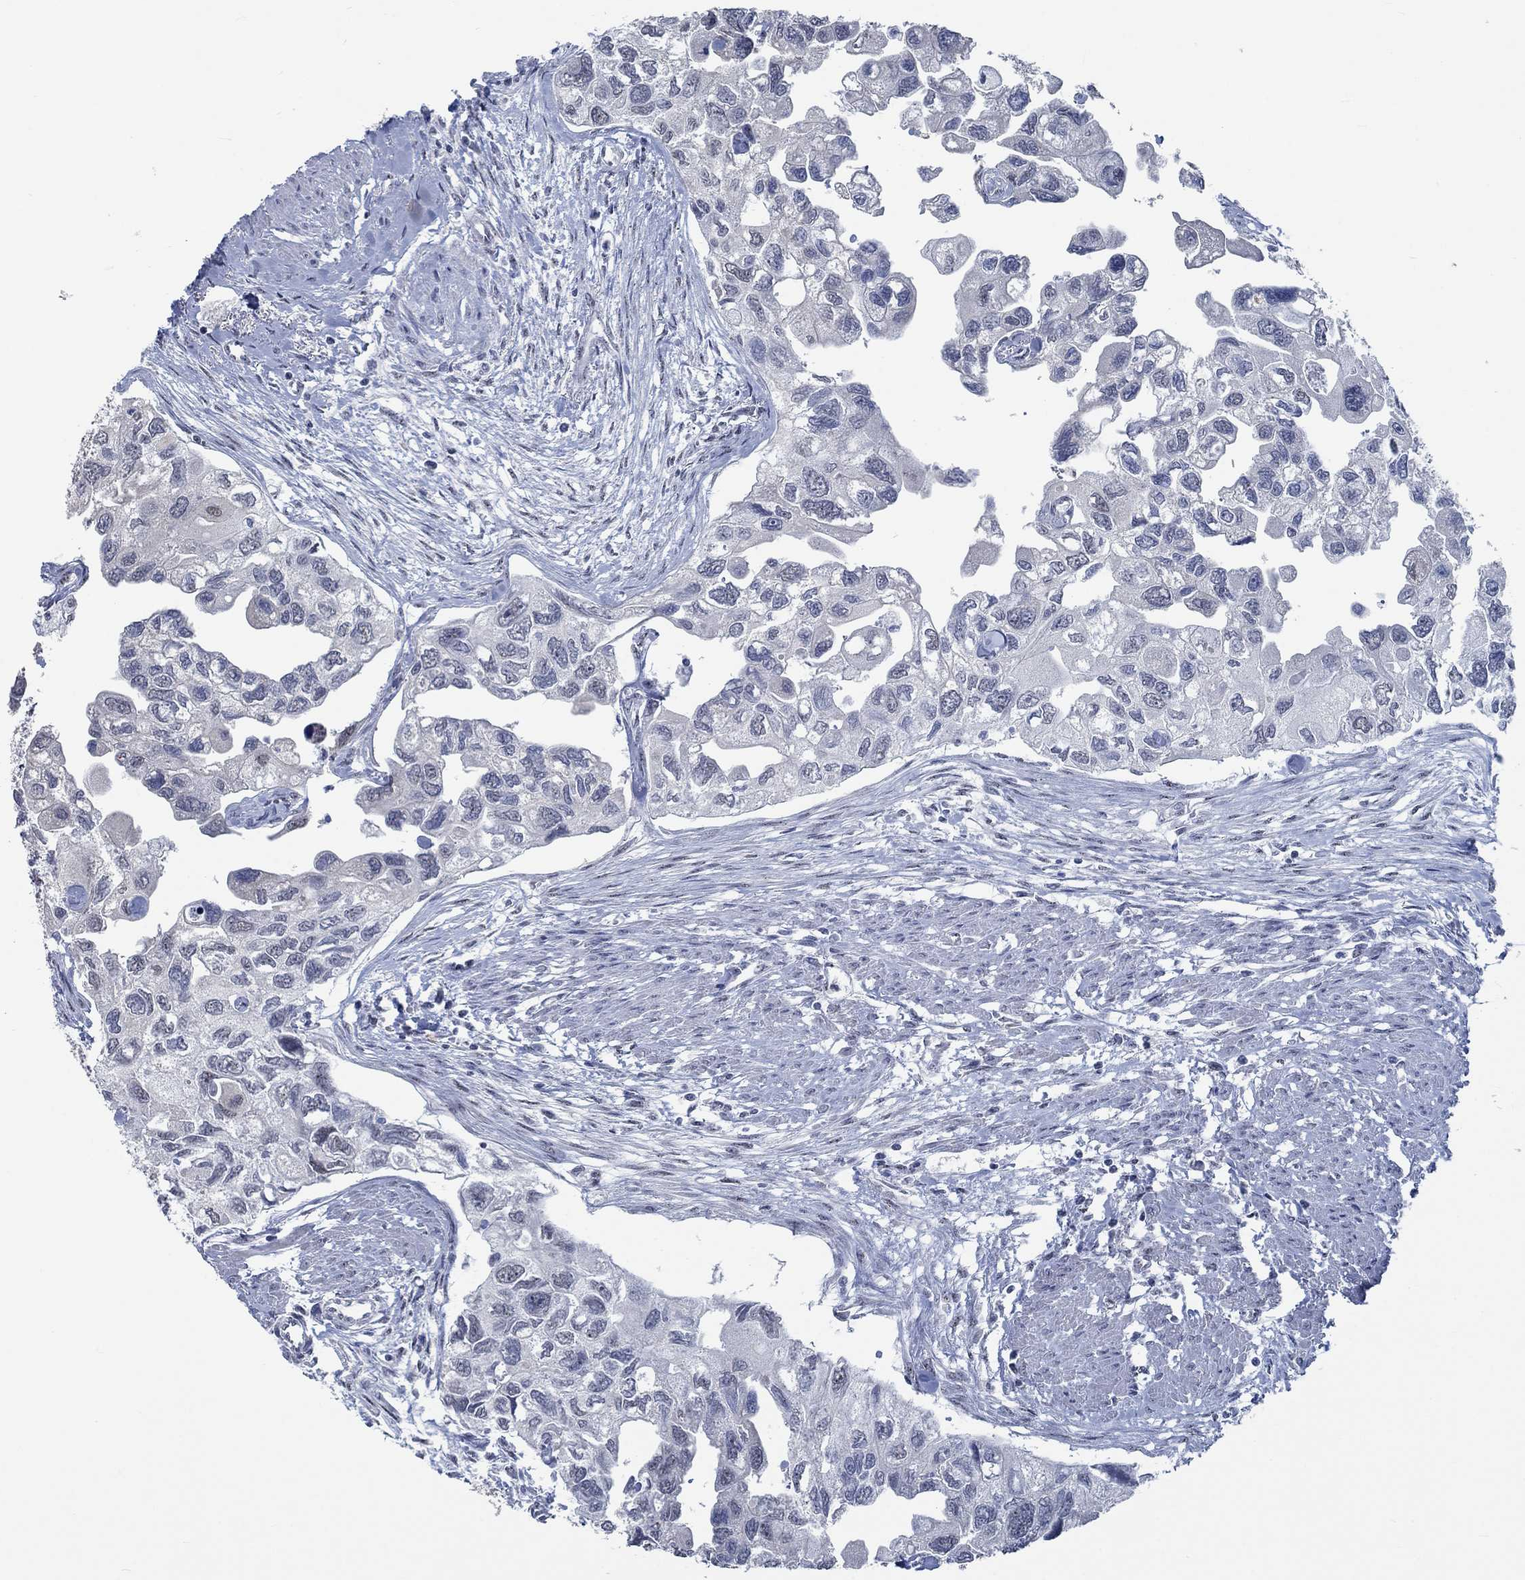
{"staining": {"intensity": "negative", "quantity": "none", "location": "none"}, "tissue": "urothelial cancer", "cell_type": "Tumor cells", "image_type": "cancer", "snomed": [{"axis": "morphology", "description": "Urothelial carcinoma, High grade"}, {"axis": "topography", "description": "Urinary bladder"}], "caption": "DAB immunohistochemical staining of human high-grade urothelial carcinoma reveals no significant staining in tumor cells.", "gene": "OBSCN", "patient": {"sex": "male", "age": 59}}